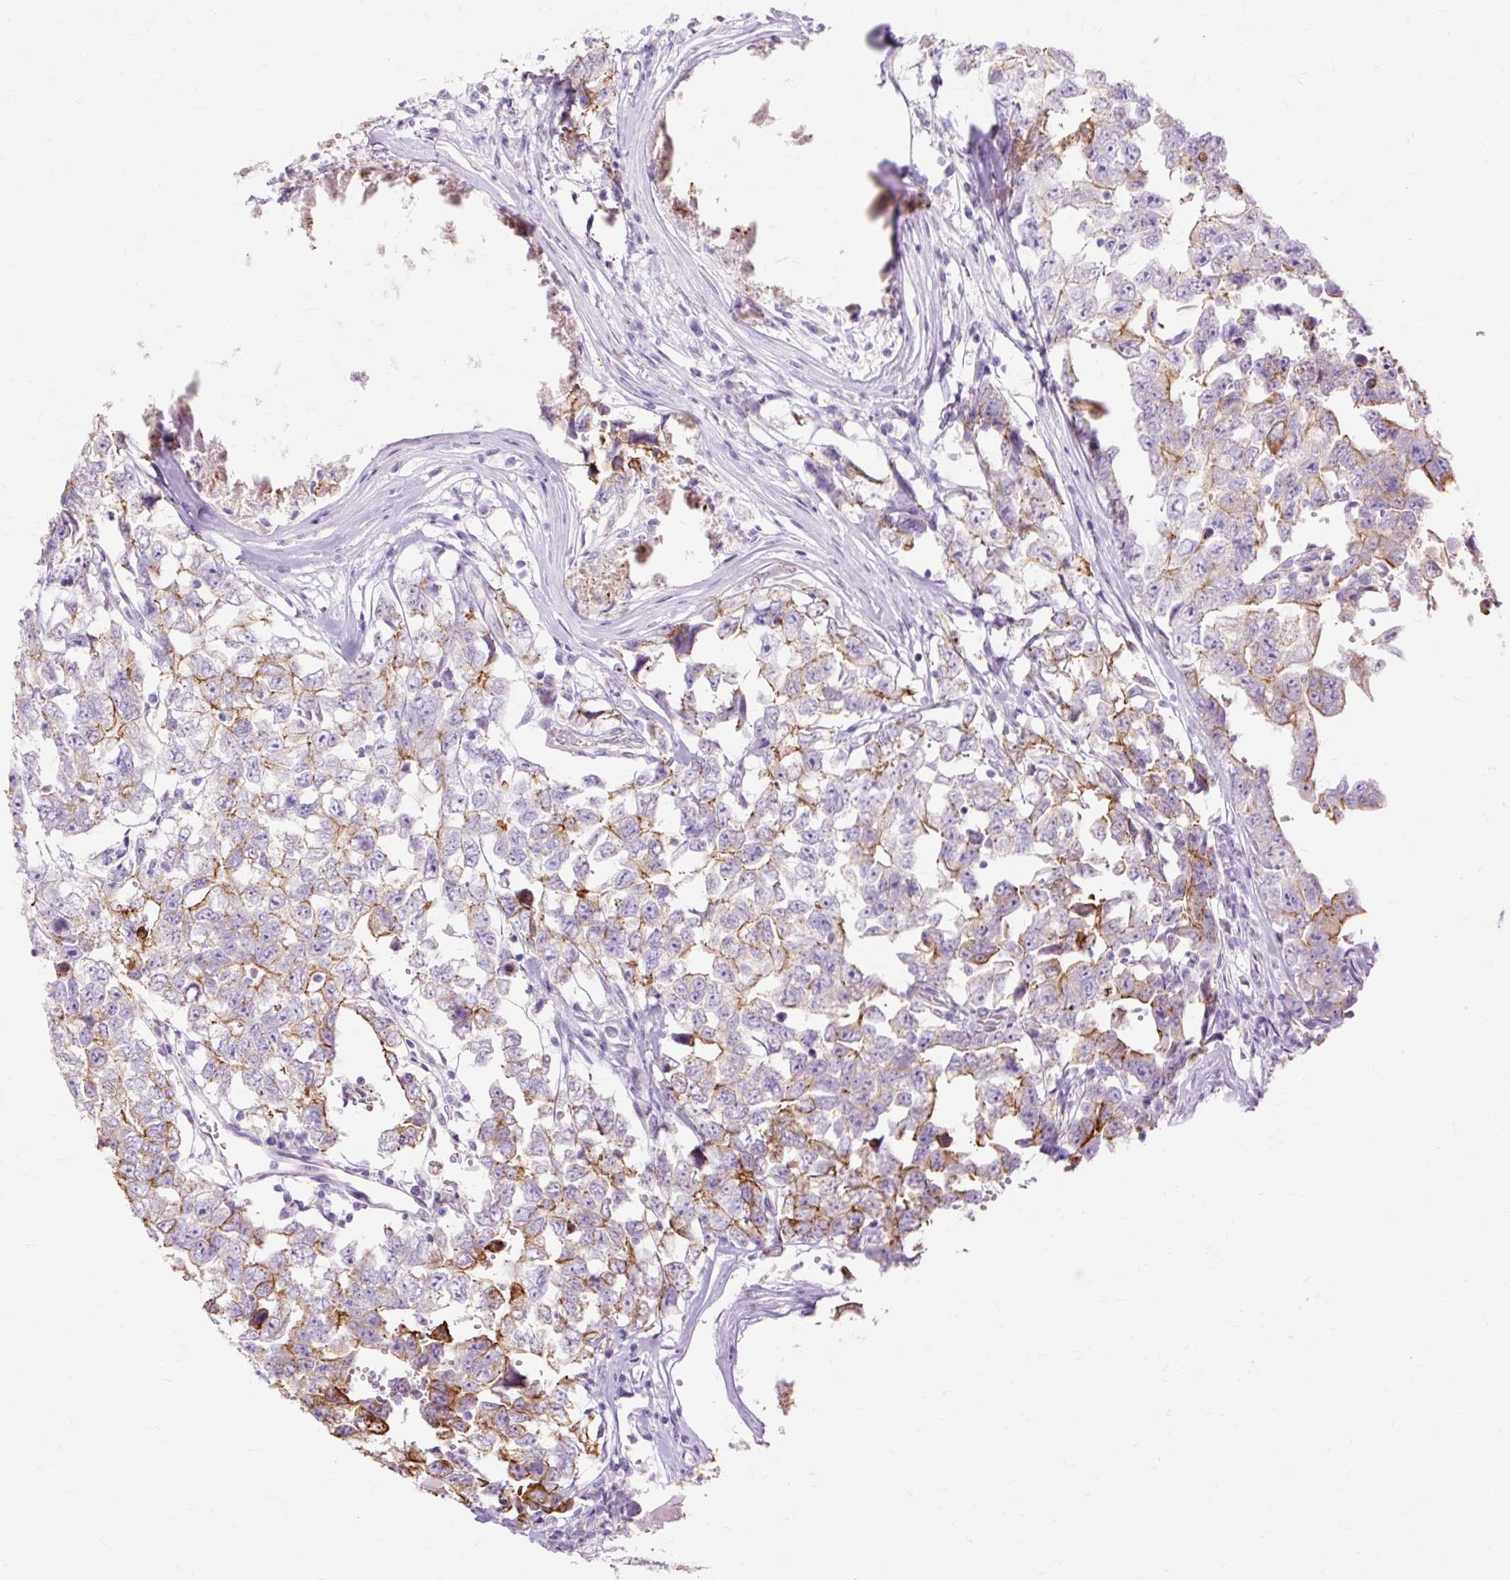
{"staining": {"intensity": "moderate", "quantity": "<25%", "location": "cytoplasmic/membranous"}, "tissue": "testis cancer", "cell_type": "Tumor cells", "image_type": "cancer", "snomed": [{"axis": "morphology", "description": "Carcinoma, Embryonal, NOS"}, {"axis": "topography", "description": "Testis"}], "caption": "High-power microscopy captured an immunohistochemistry (IHC) micrograph of testis embryonal carcinoma, revealing moderate cytoplasmic/membranous expression in about <25% of tumor cells.", "gene": "DCTN4", "patient": {"sex": "male", "age": 22}}